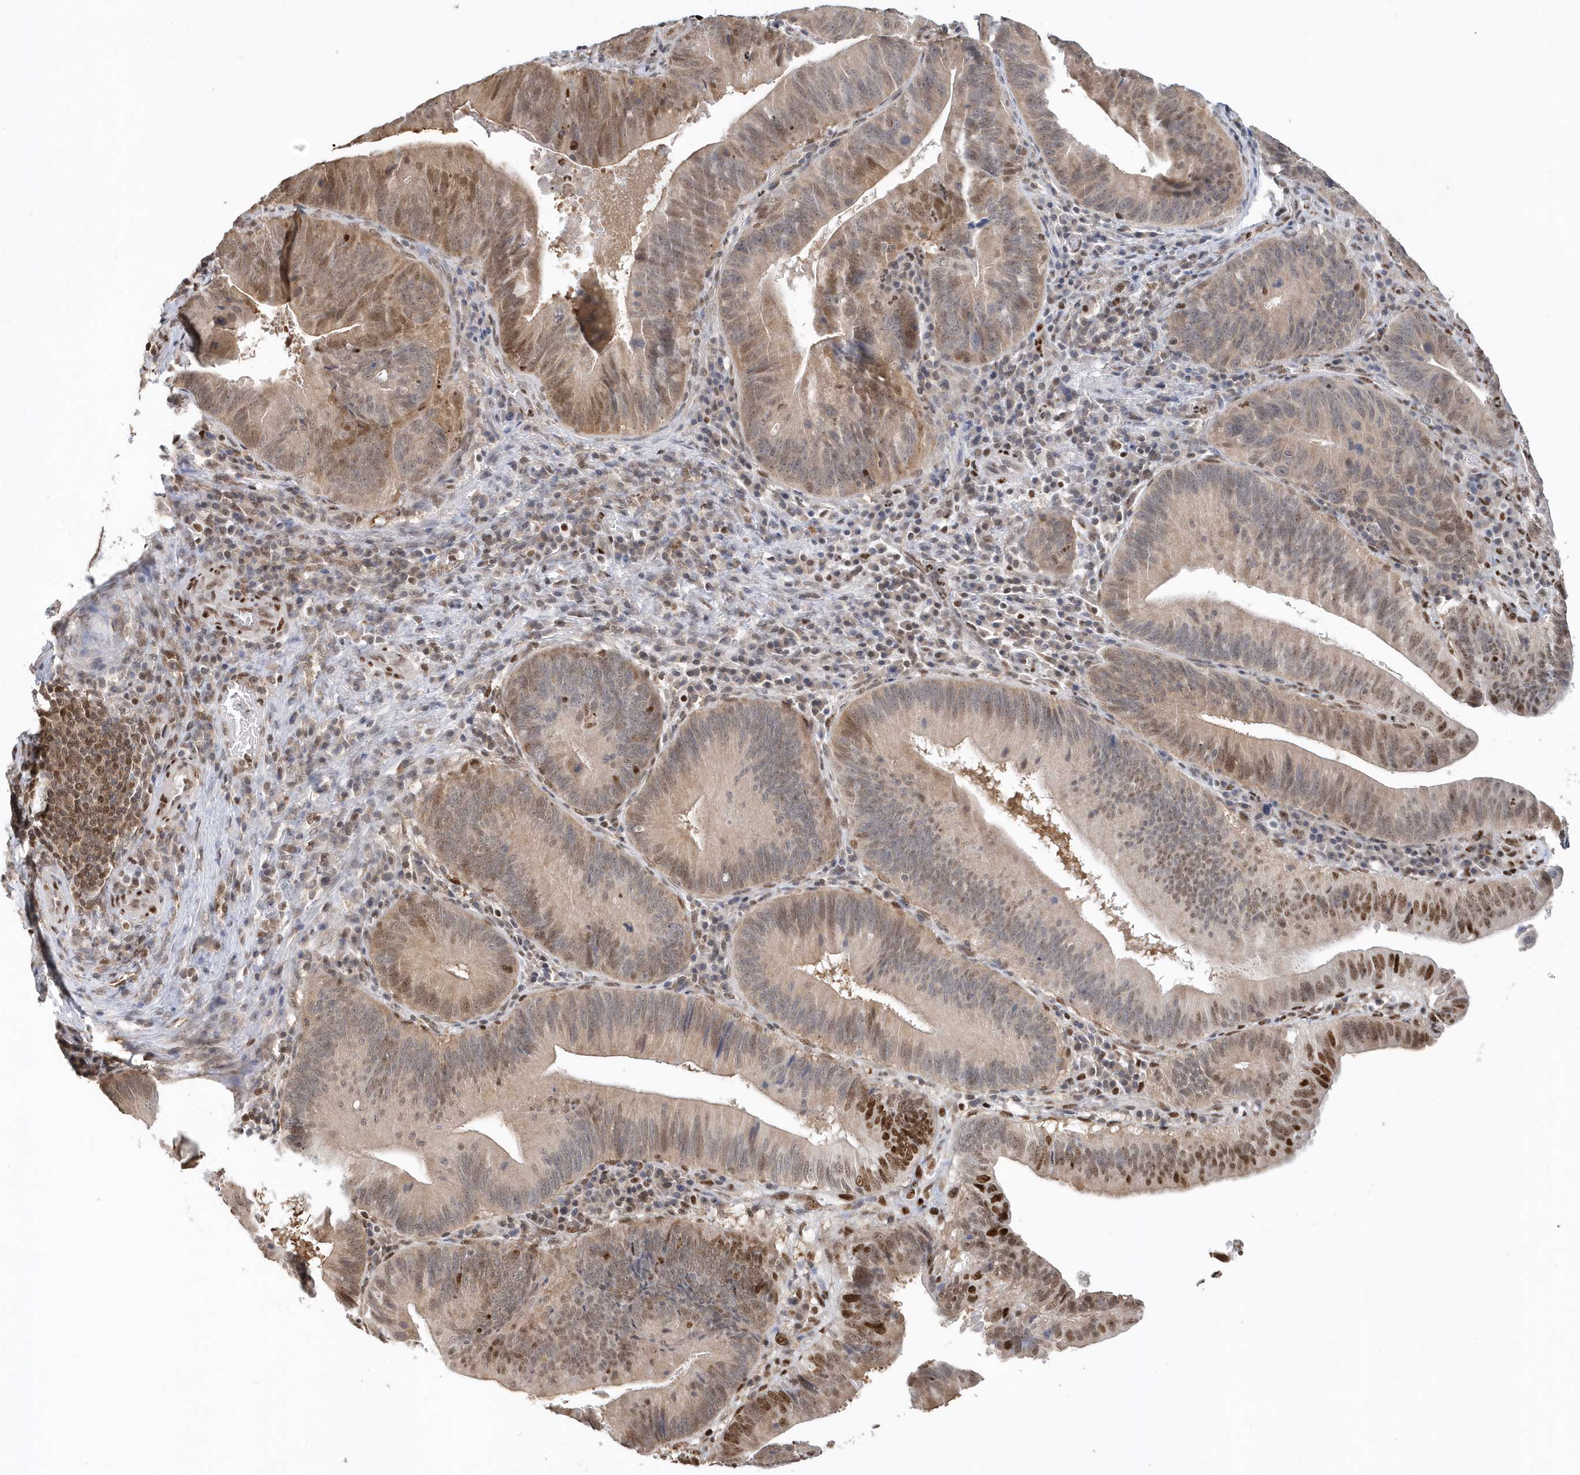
{"staining": {"intensity": "moderate", "quantity": ">75%", "location": "cytoplasmic/membranous,nuclear"}, "tissue": "pancreatic cancer", "cell_type": "Tumor cells", "image_type": "cancer", "snomed": [{"axis": "morphology", "description": "Adenocarcinoma, NOS"}, {"axis": "topography", "description": "Pancreas"}], "caption": "IHC of pancreatic cancer (adenocarcinoma) demonstrates medium levels of moderate cytoplasmic/membranous and nuclear staining in about >75% of tumor cells.", "gene": "SUMO2", "patient": {"sex": "male", "age": 63}}